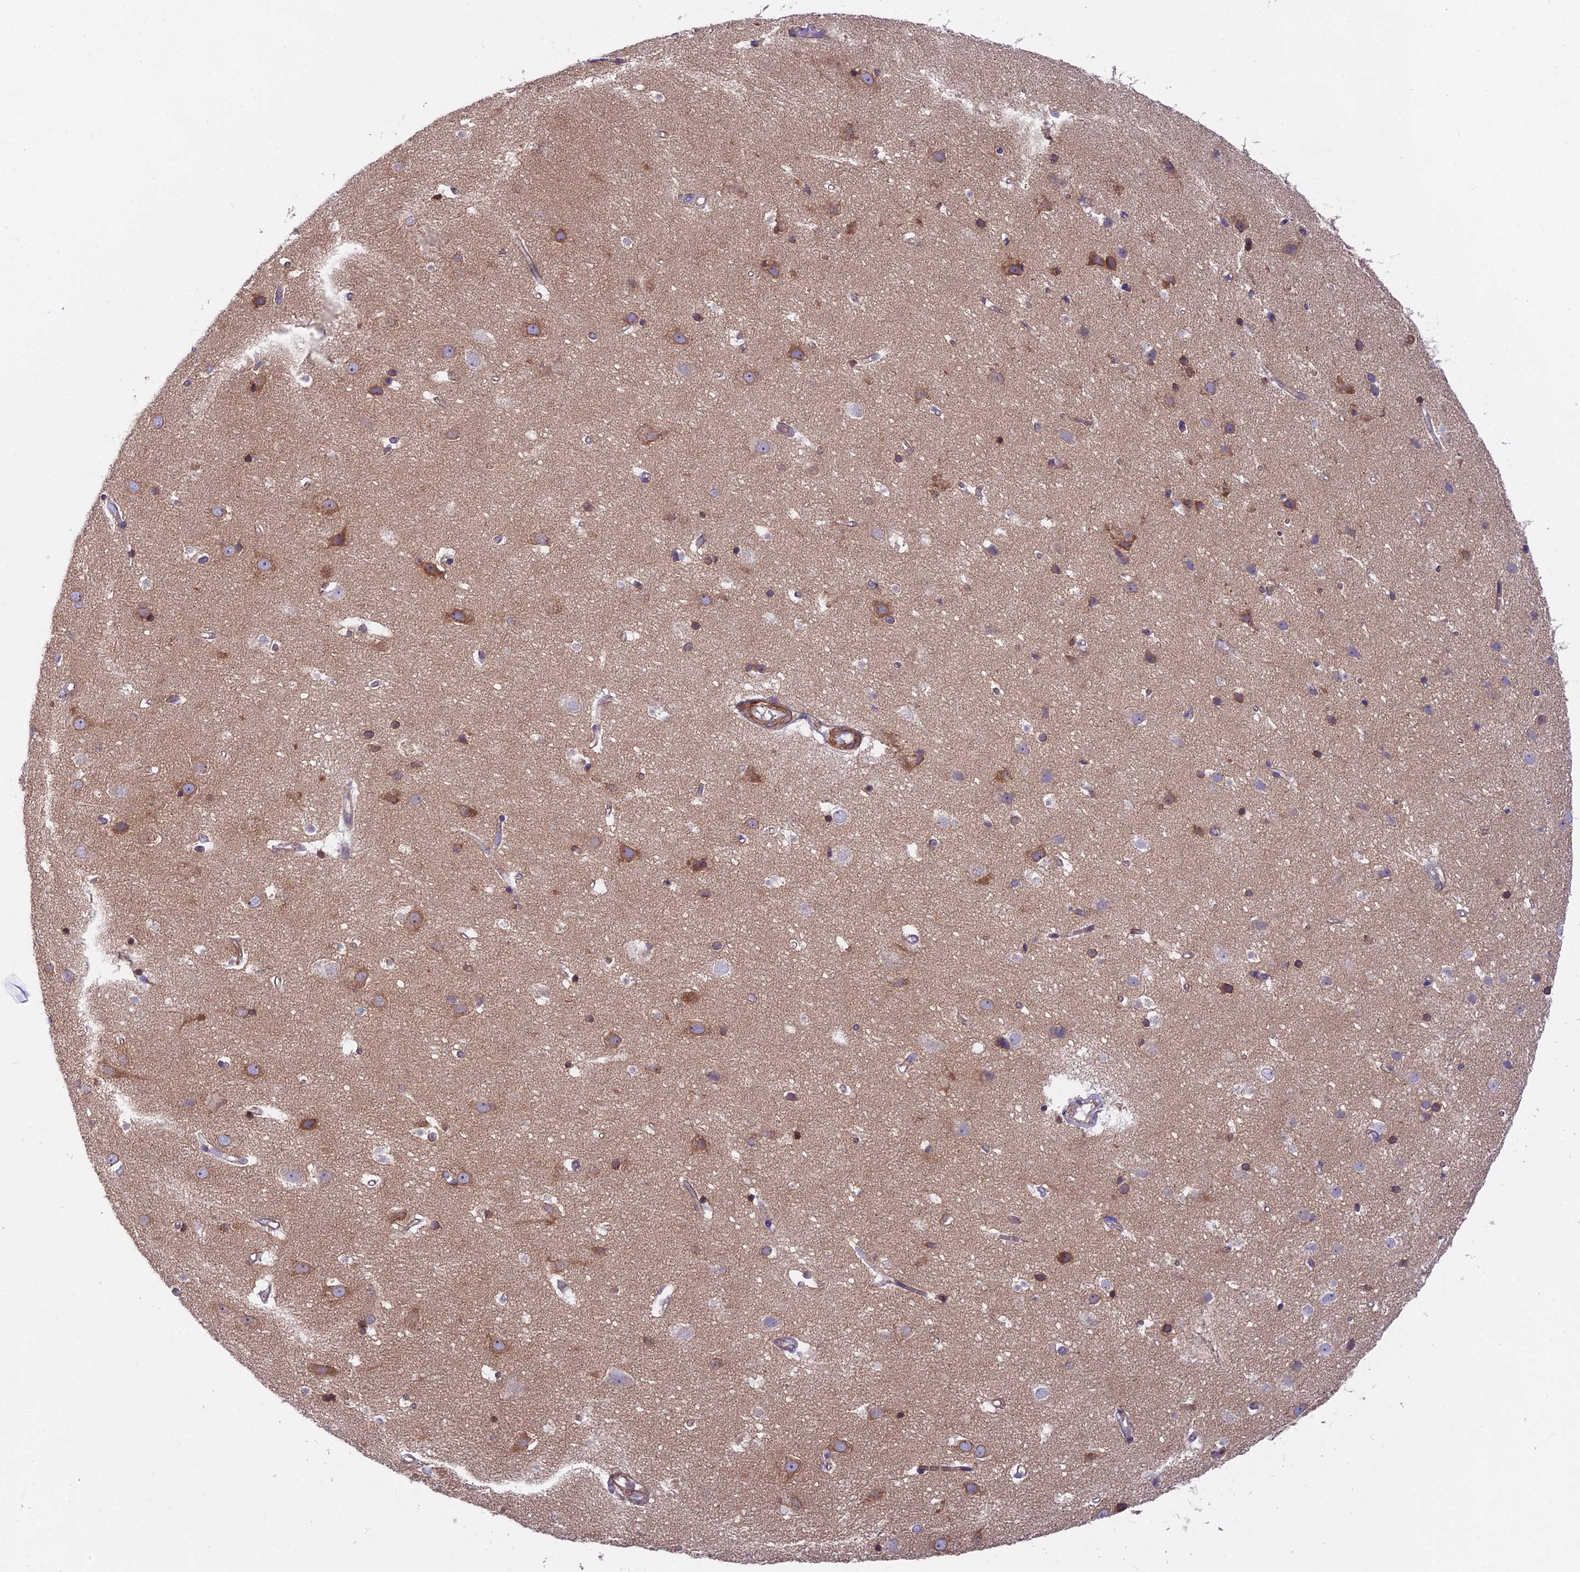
{"staining": {"intensity": "weak", "quantity": "<25%", "location": "cytoplasmic/membranous"}, "tissue": "cerebral cortex", "cell_type": "Endothelial cells", "image_type": "normal", "snomed": [{"axis": "morphology", "description": "Normal tissue, NOS"}, {"axis": "topography", "description": "Cerebral cortex"}], "caption": "There is no significant positivity in endothelial cells of cerebral cortex. Brightfield microscopy of immunohistochemistry (IHC) stained with DAB (3,3'-diaminobenzidine) (brown) and hematoxylin (blue), captured at high magnification.", "gene": "TBC1D20", "patient": {"sex": "male", "age": 54}}